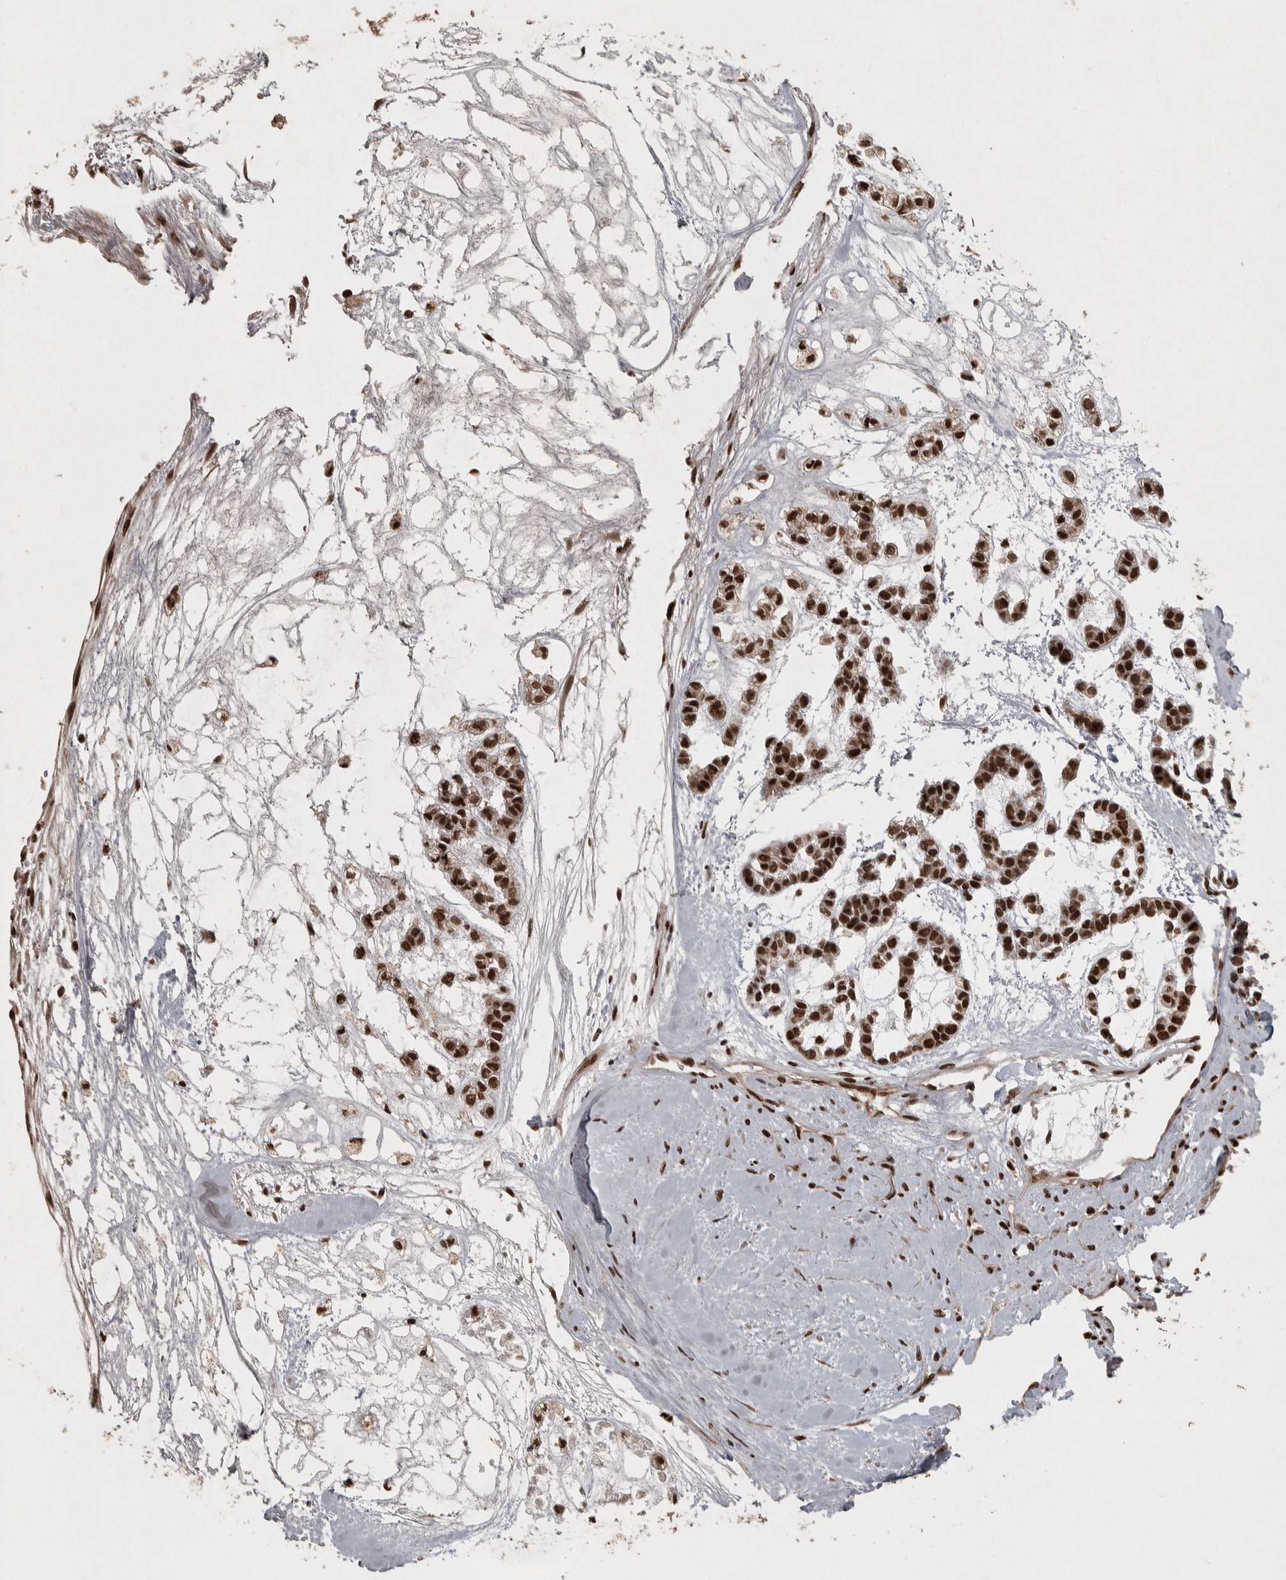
{"staining": {"intensity": "strong", "quantity": ">75%", "location": "nuclear"}, "tissue": "head and neck cancer", "cell_type": "Tumor cells", "image_type": "cancer", "snomed": [{"axis": "morphology", "description": "Adenocarcinoma, NOS"}, {"axis": "morphology", "description": "Adenoma, NOS"}, {"axis": "topography", "description": "Head-Neck"}], "caption": "Head and neck cancer (adenoma) stained for a protein exhibits strong nuclear positivity in tumor cells.", "gene": "ZFHX4", "patient": {"sex": "female", "age": 55}}